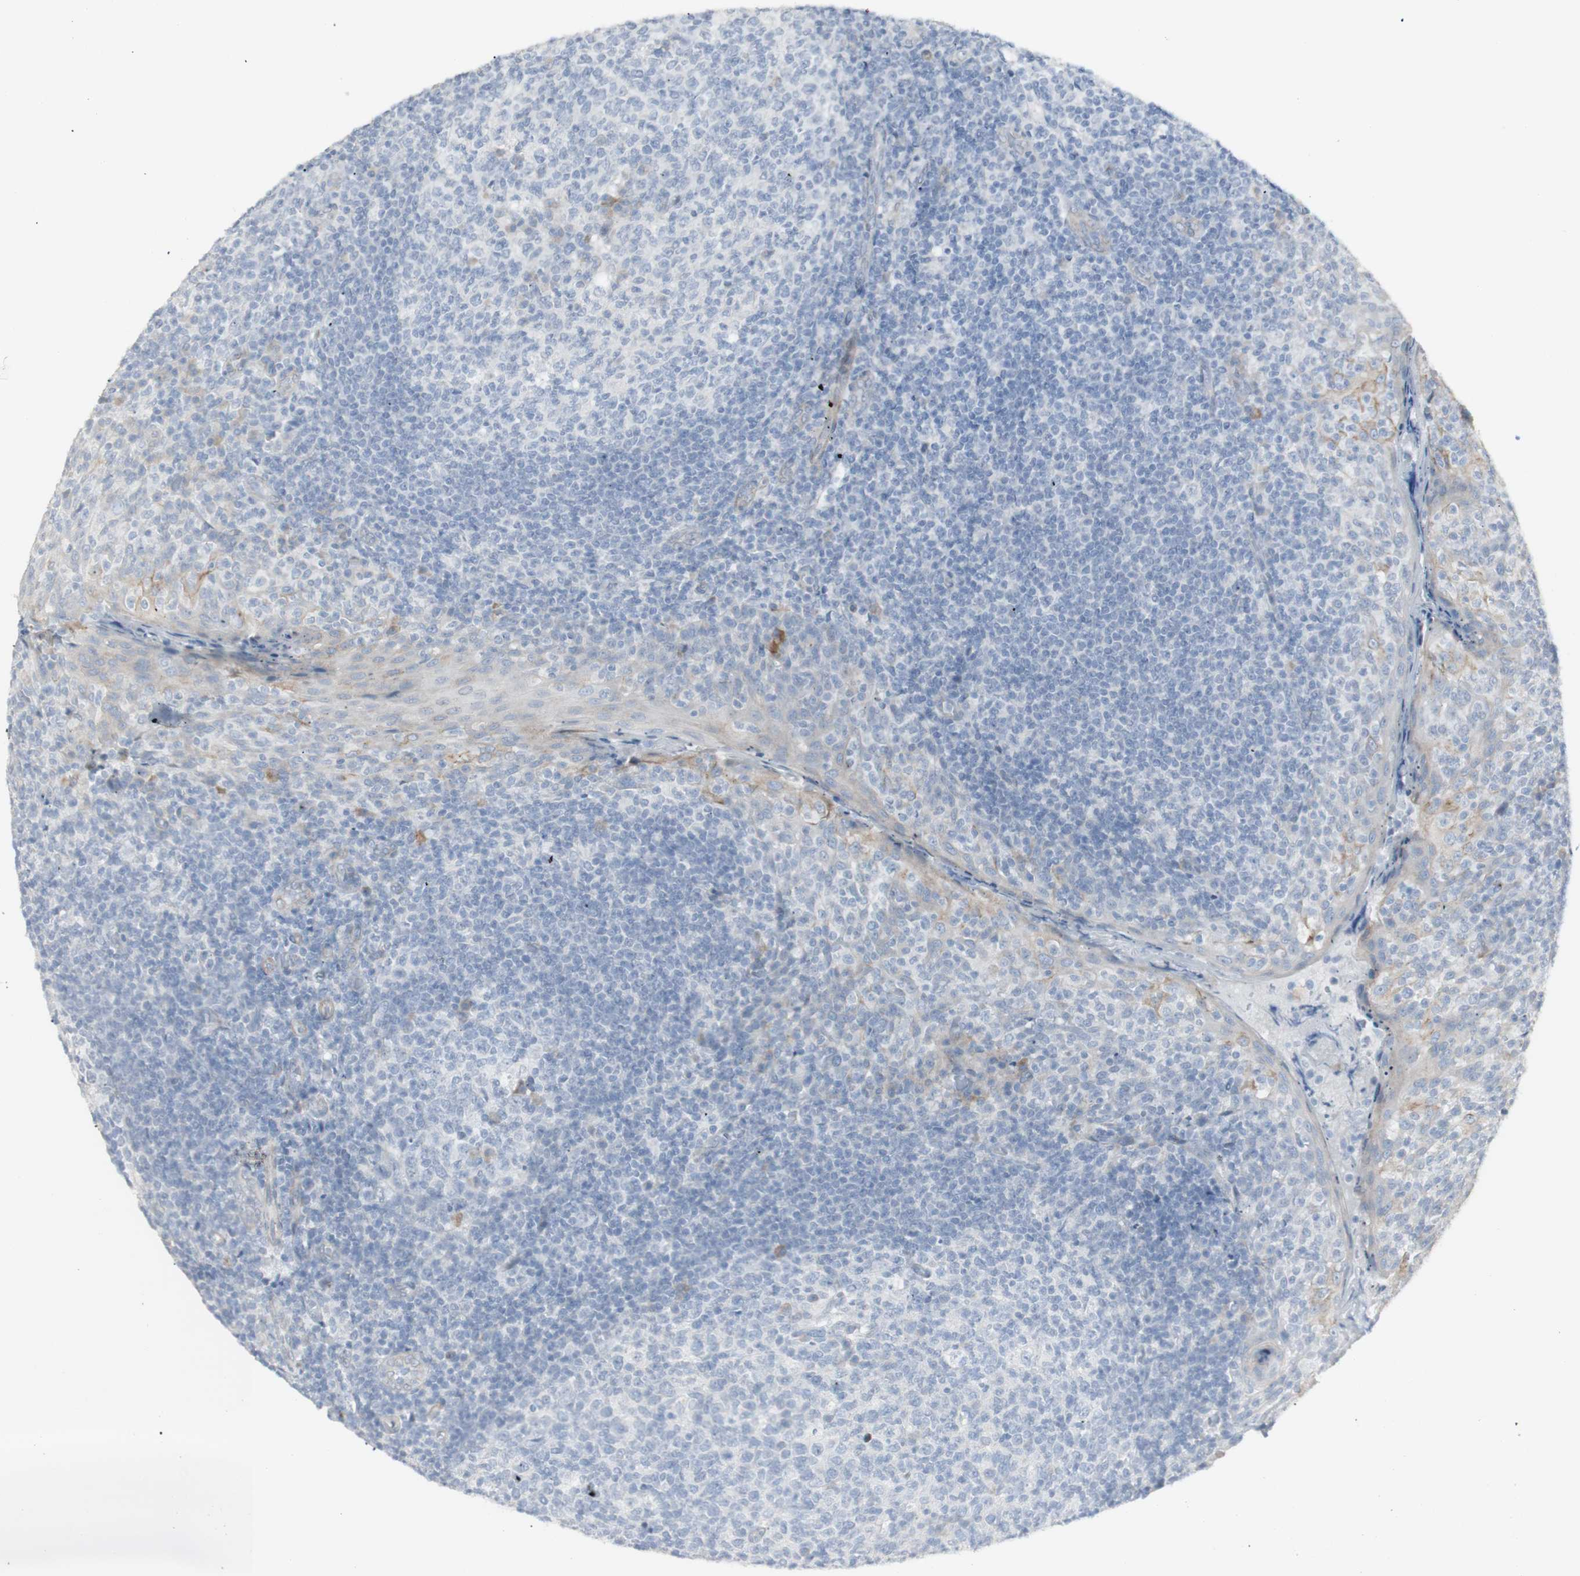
{"staining": {"intensity": "negative", "quantity": "none", "location": "none"}, "tissue": "tonsil", "cell_type": "Germinal center cells", "image_type": "normal", "snomed": [{"axis": "morphology", "description": "Normal tissue, NOS"}, {"axis": "topography", "description": "Tonsil"}], "caption": "This is a photomicrograph of immunohistochemistry staining of unremarkable tonsil, which shows no expression in germinal center cells. The staining is performed using DAB brown chromogen with nuclei counter-stained in using hematoxylin.", "gene": "NDST4", "patient": {"sex": "female", "age": 19}}